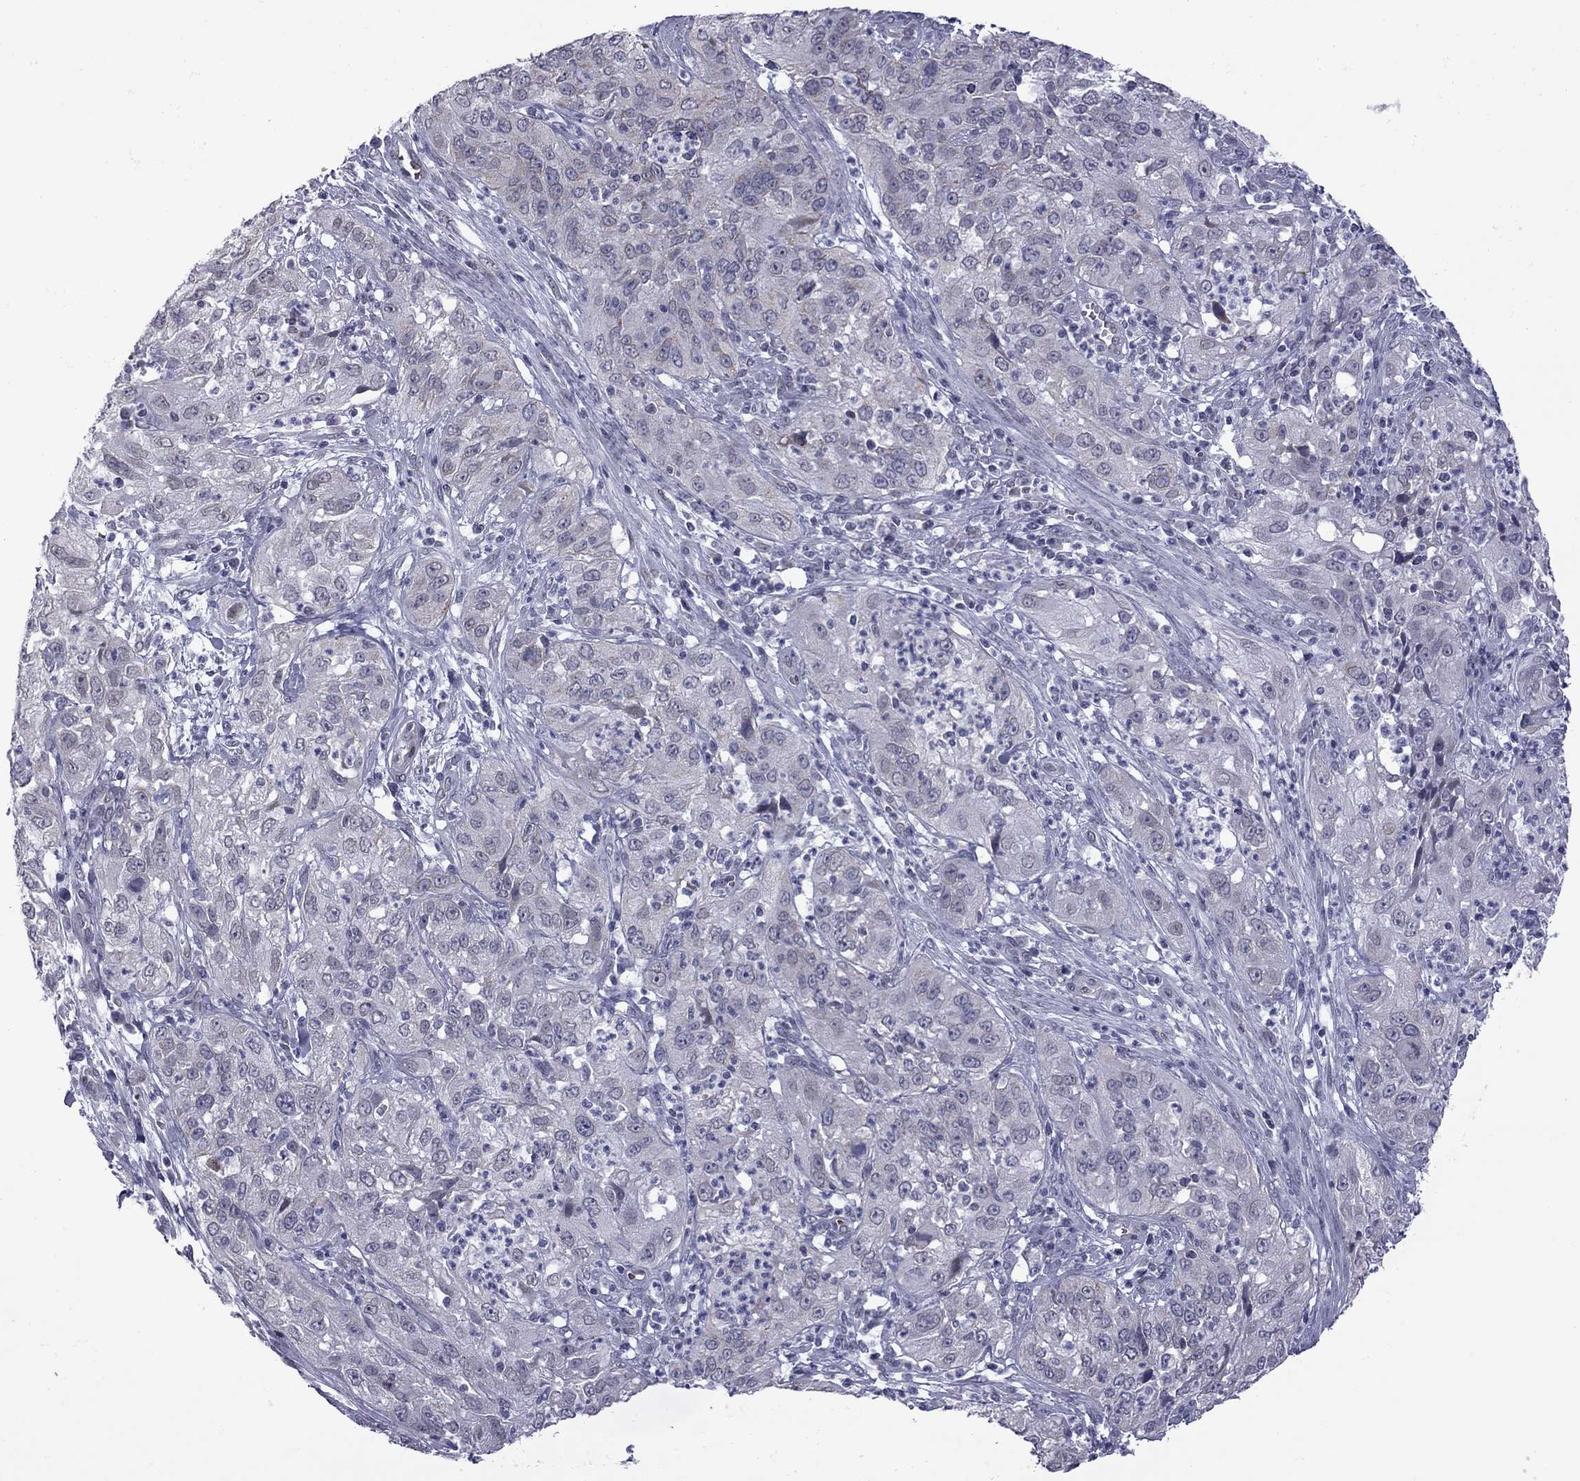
{"staining": {"intensity": "weak", "quantity": "<25%", "location": "cytoplasmic/membranous"}, "tissue": "cervical cancer", "cell_type": "Tumor cells", "image_type": "cancer", "snomed": [{"axis": "morphology", "description": "Squamous cell carcinoma, NOS"}, {"axis": "topography", "description": "Cervix"}], "caption": "An immunohistochemistry (IHC) image of cervical cancer is shown. There is no staining in tumor cells of cervical cancer.", "gene": "CLTCL1", "patient": {"sex": "female", "age": 32}}